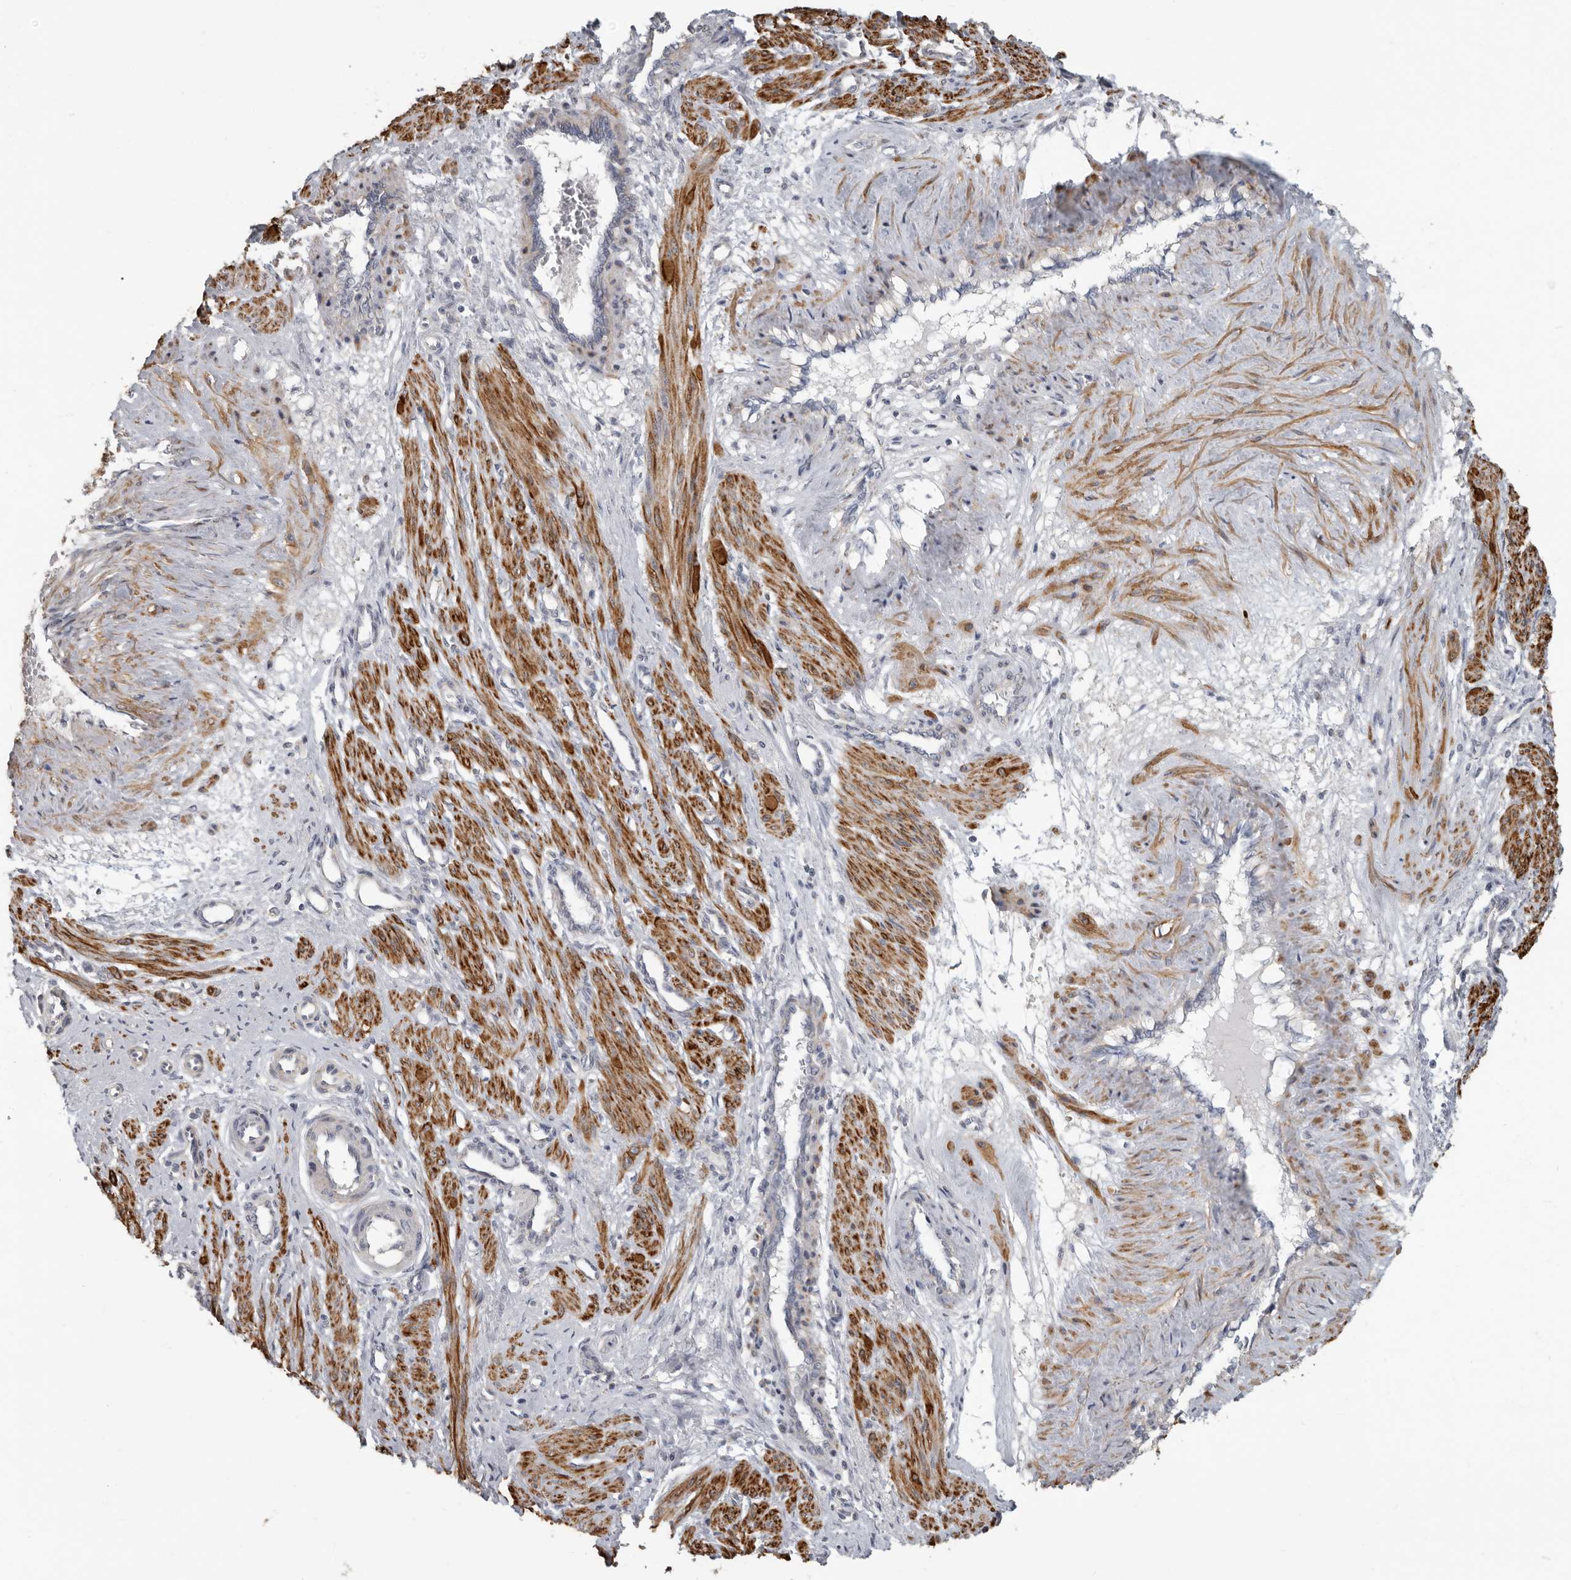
{"staining": {"intensity": "moderate", "quantity": ">75%", "location": "cytoplasmic/membranous"}, "tissue": "smooth muscle", "cell_type": "Smooth muscle cells", "image_type": "normal", "snomed": [{"axis": "morphology", "description": "Normal tissue, NOS"}, {"axis": "topography", "description": "Endometrium"}], "caption": "Moderate cytoplasmic/membranous positivity for a protein is appreciated in approximately >75% of smooth muscle cells of normal smooth muscle using IHC.", "gene": "UNK", "patient": {"sex": "female", "age": 33}}